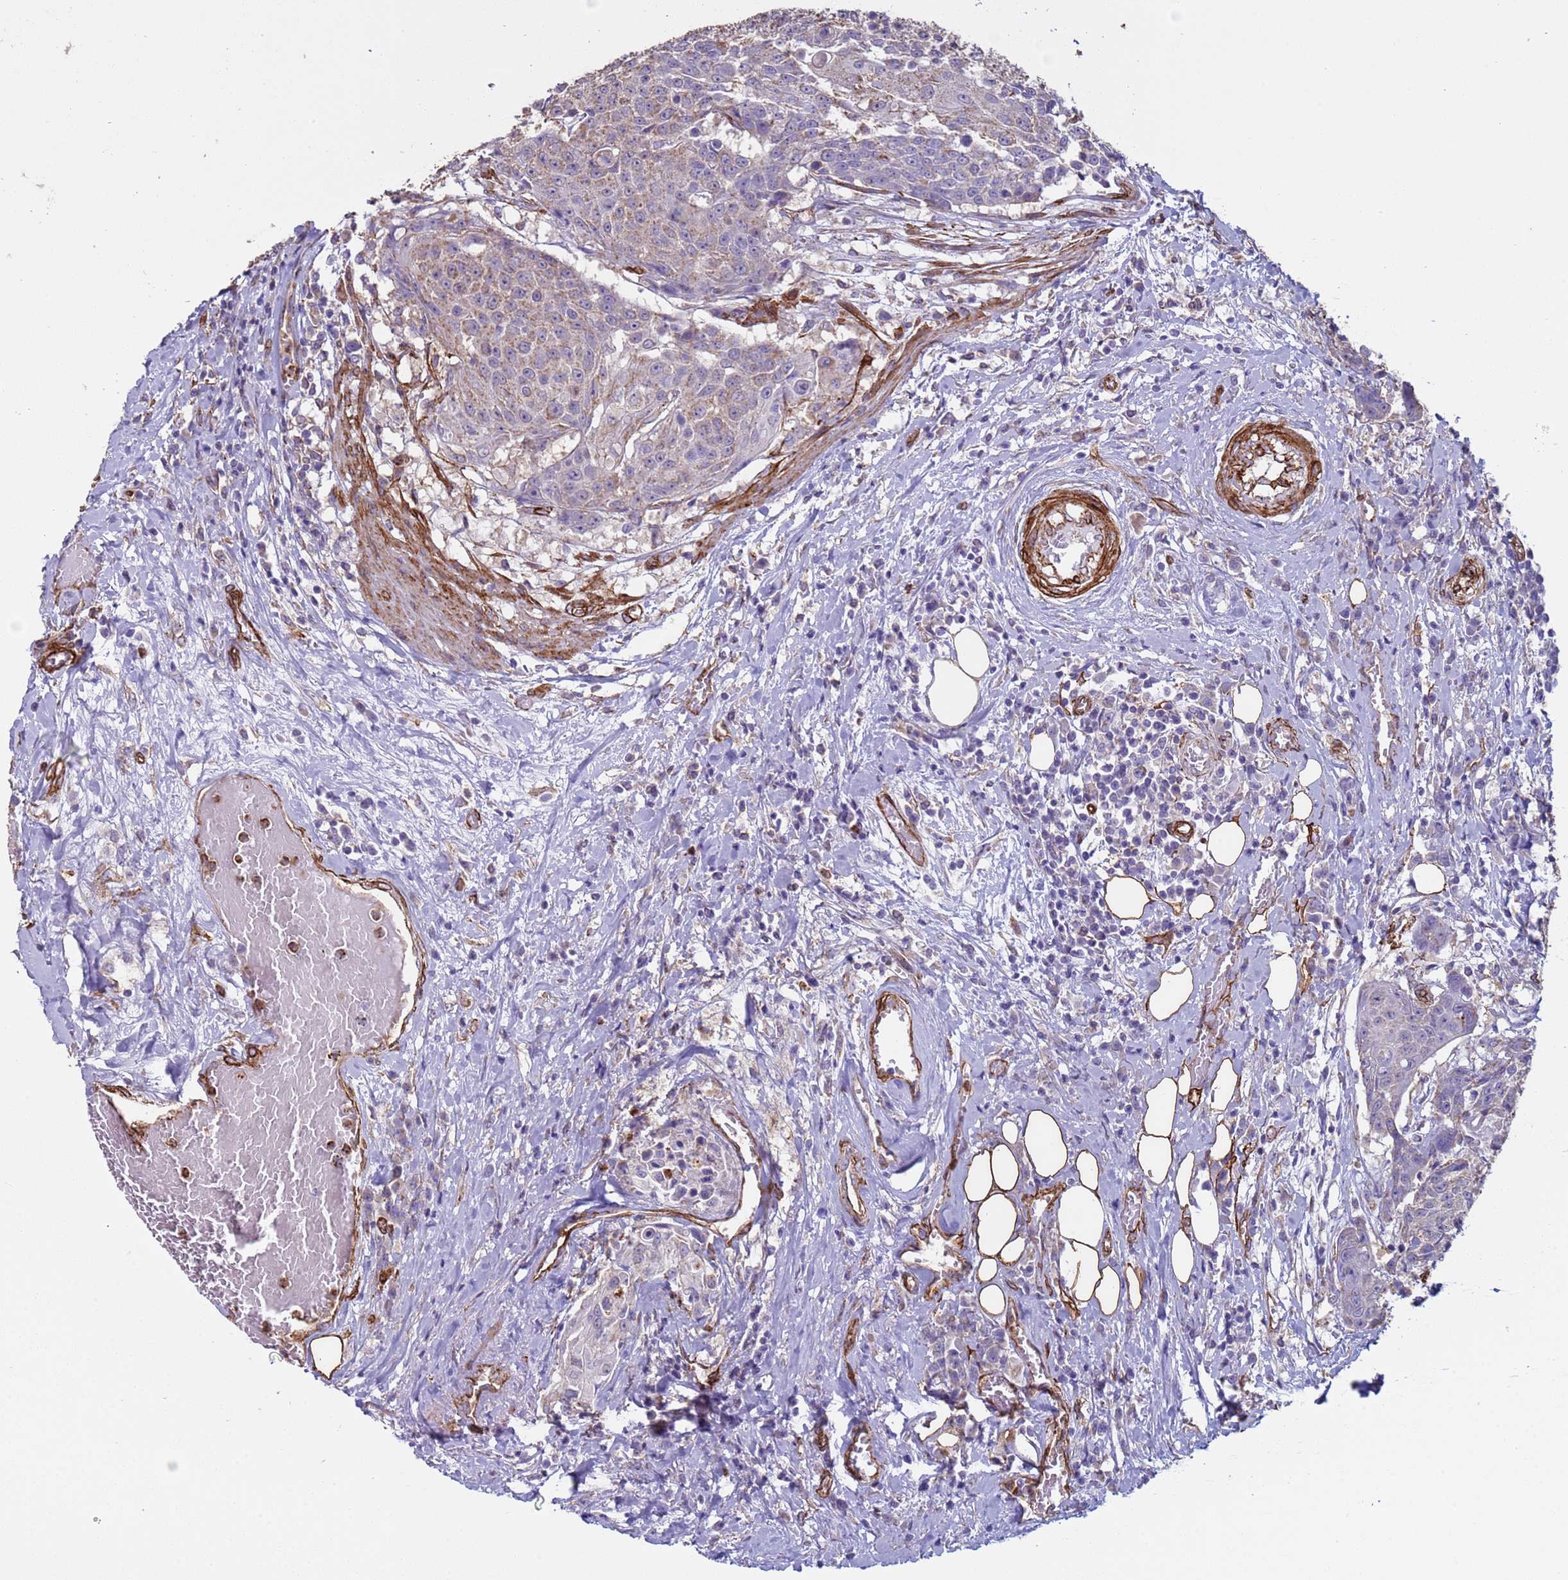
{"staining": {"intensity": "weak", "quantity": "25%-75%", "location": "cytoplasmic/membranous"}, "tissue": "urothelial cancer", "cell_type": "Tumor cells", "image_type": "cancer", "snomed": [{"axis": "morphology", "description": "Urothelial carcinoma, High grade"}, {"axis": "topography", "description": "Urinary bladder"}], "caption": "The immunohistochemical stain highlights weak cytoplasmic/membranous staining in tumor cells of urothelial carcinoma (high-grade) tissue.", "gene": "GASK1A", "patient": {"sex": "female", "age": 63}}